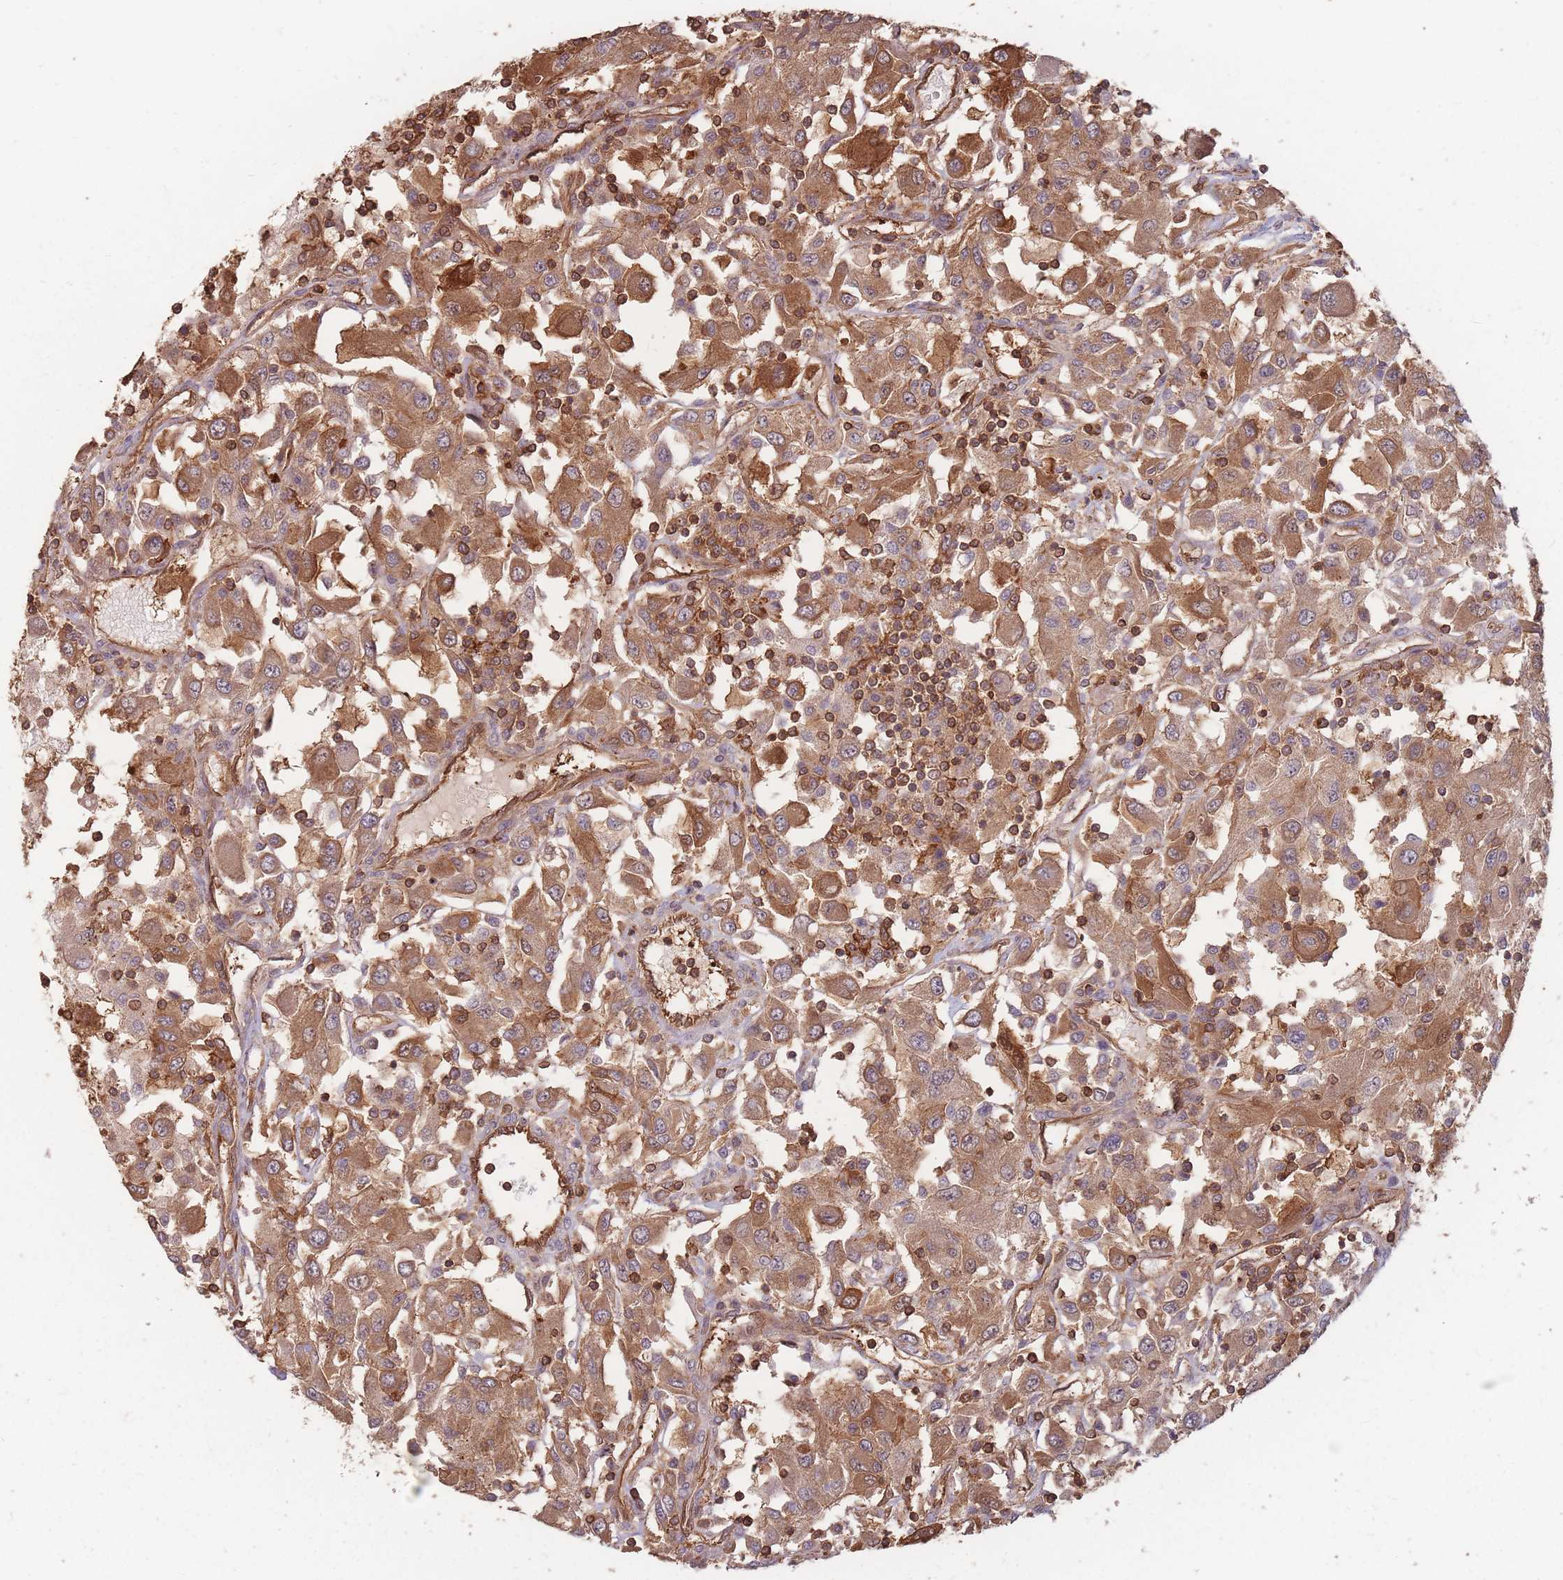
{"staining": {"intensity": "moderate", "quantity": ">75%", "location": "cytoplasmic/membranous"}, "tissue": "renal cancer", "cell_type": "Tumor cells", "image_type": "cancer", "snomed": [{"axis": "morphology", "description": "Adenocarcinoma, NOS"}, {"axis": "topography", "description": "Kidney"}], "caption": "Immunohistochemical staining of human renal cancer reveals moderate cytoplasmic/membranous protein positivity in about >75% of tumor cells.", "gene": "PLS3", "patient": {"sex": "female", "age": 67}}